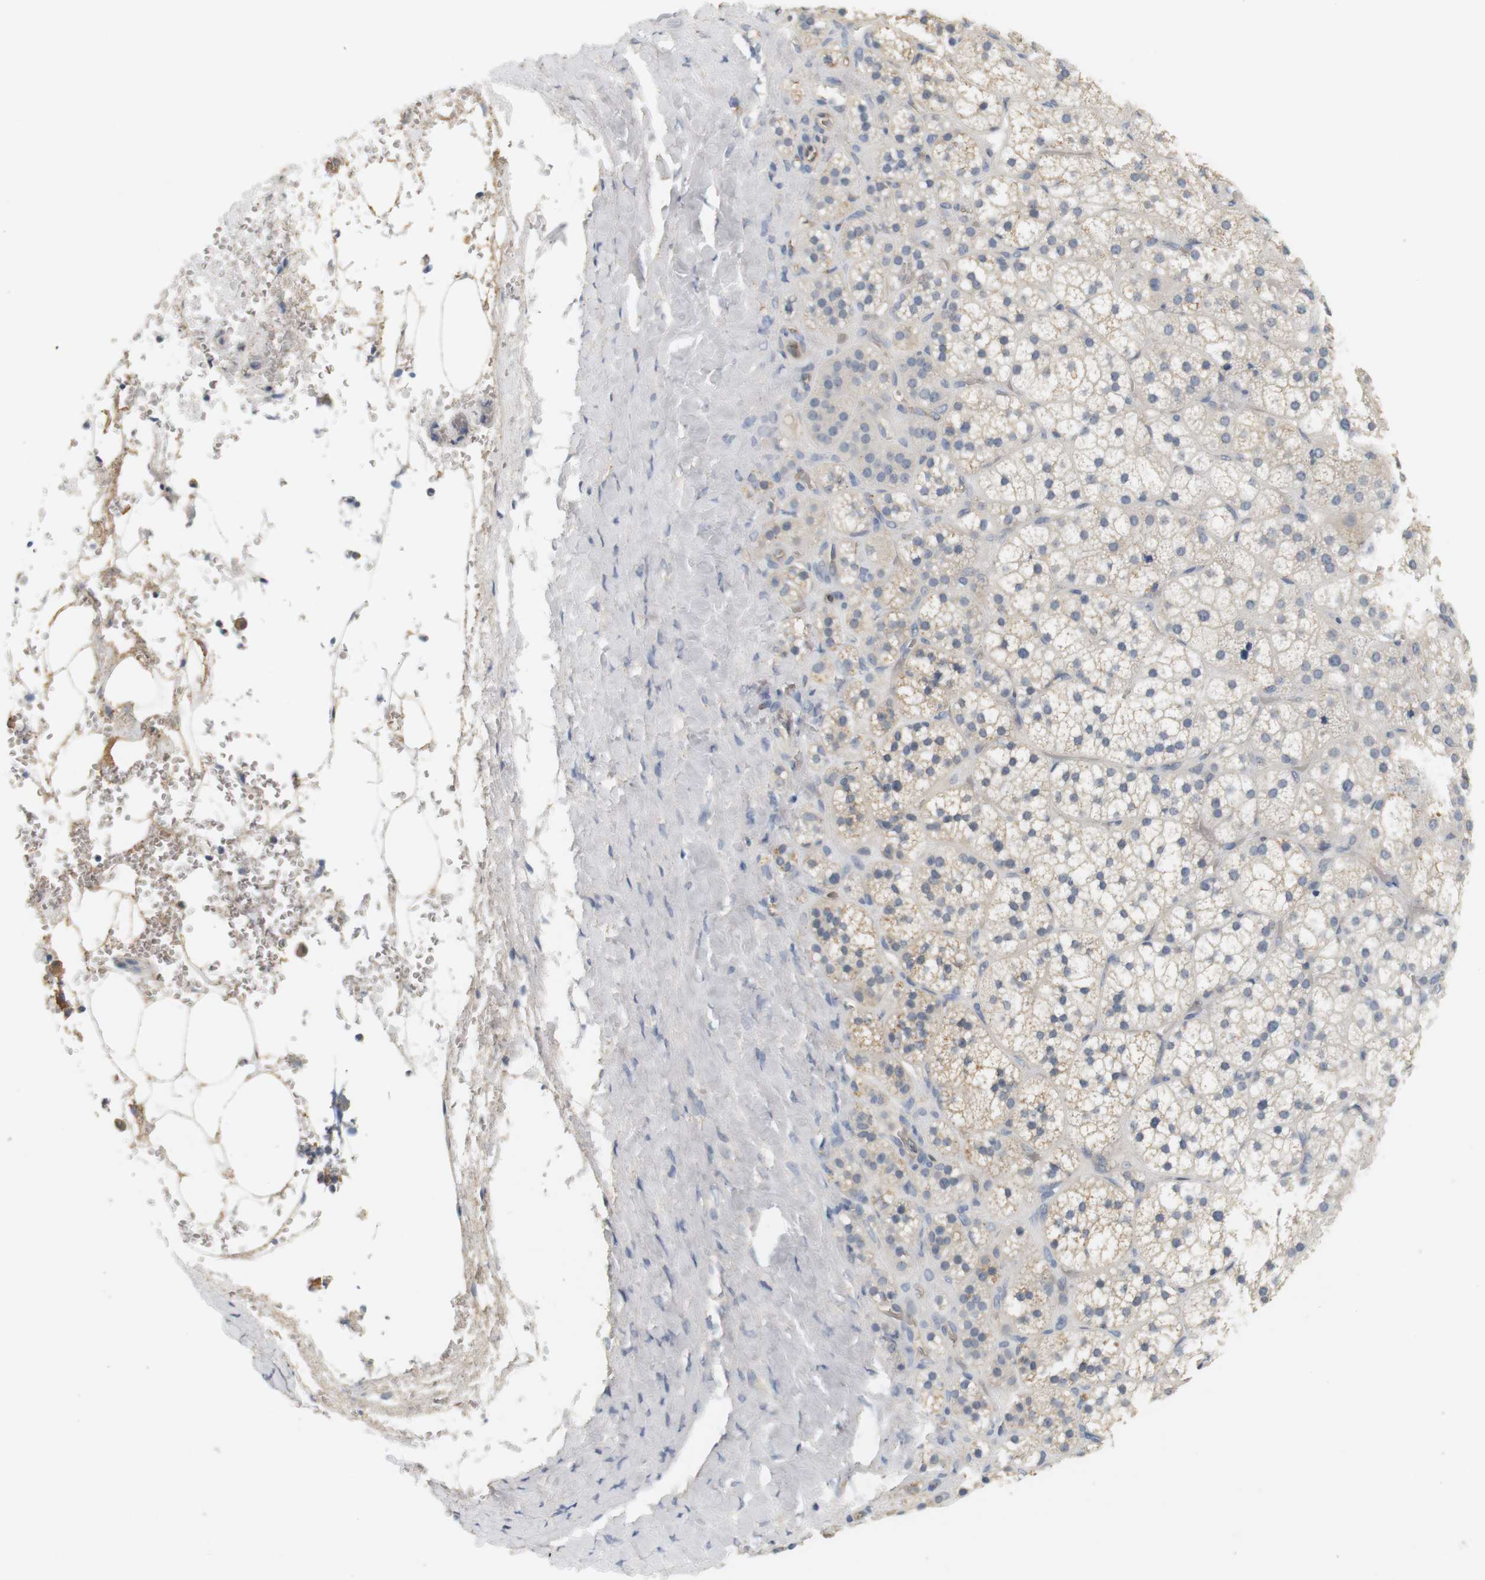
{"staining": {"intensity": "weak", "quantity": "<25%", "location": "cytoplasmic/membranous"}, "tissue": "adrenal gland", "cell_type": "Glandular cells", "image_type": "normal", "snomed": [{"axis": "morphology", "description": "Normal tissue, NOS"}, {"axis": "topography", "description": "Adrenal gland"}], "caption": "Immunohistochemical staining of benign adrenal gland shows no significant staining in glandular cells. The staining is performed using DAB (3,3'-diaminobenzidine) brown chromogen with nuclei counter-stained in using hematoxylin.", "gene": "OSR1", "patient": {"sex": "female", "age": 71}}